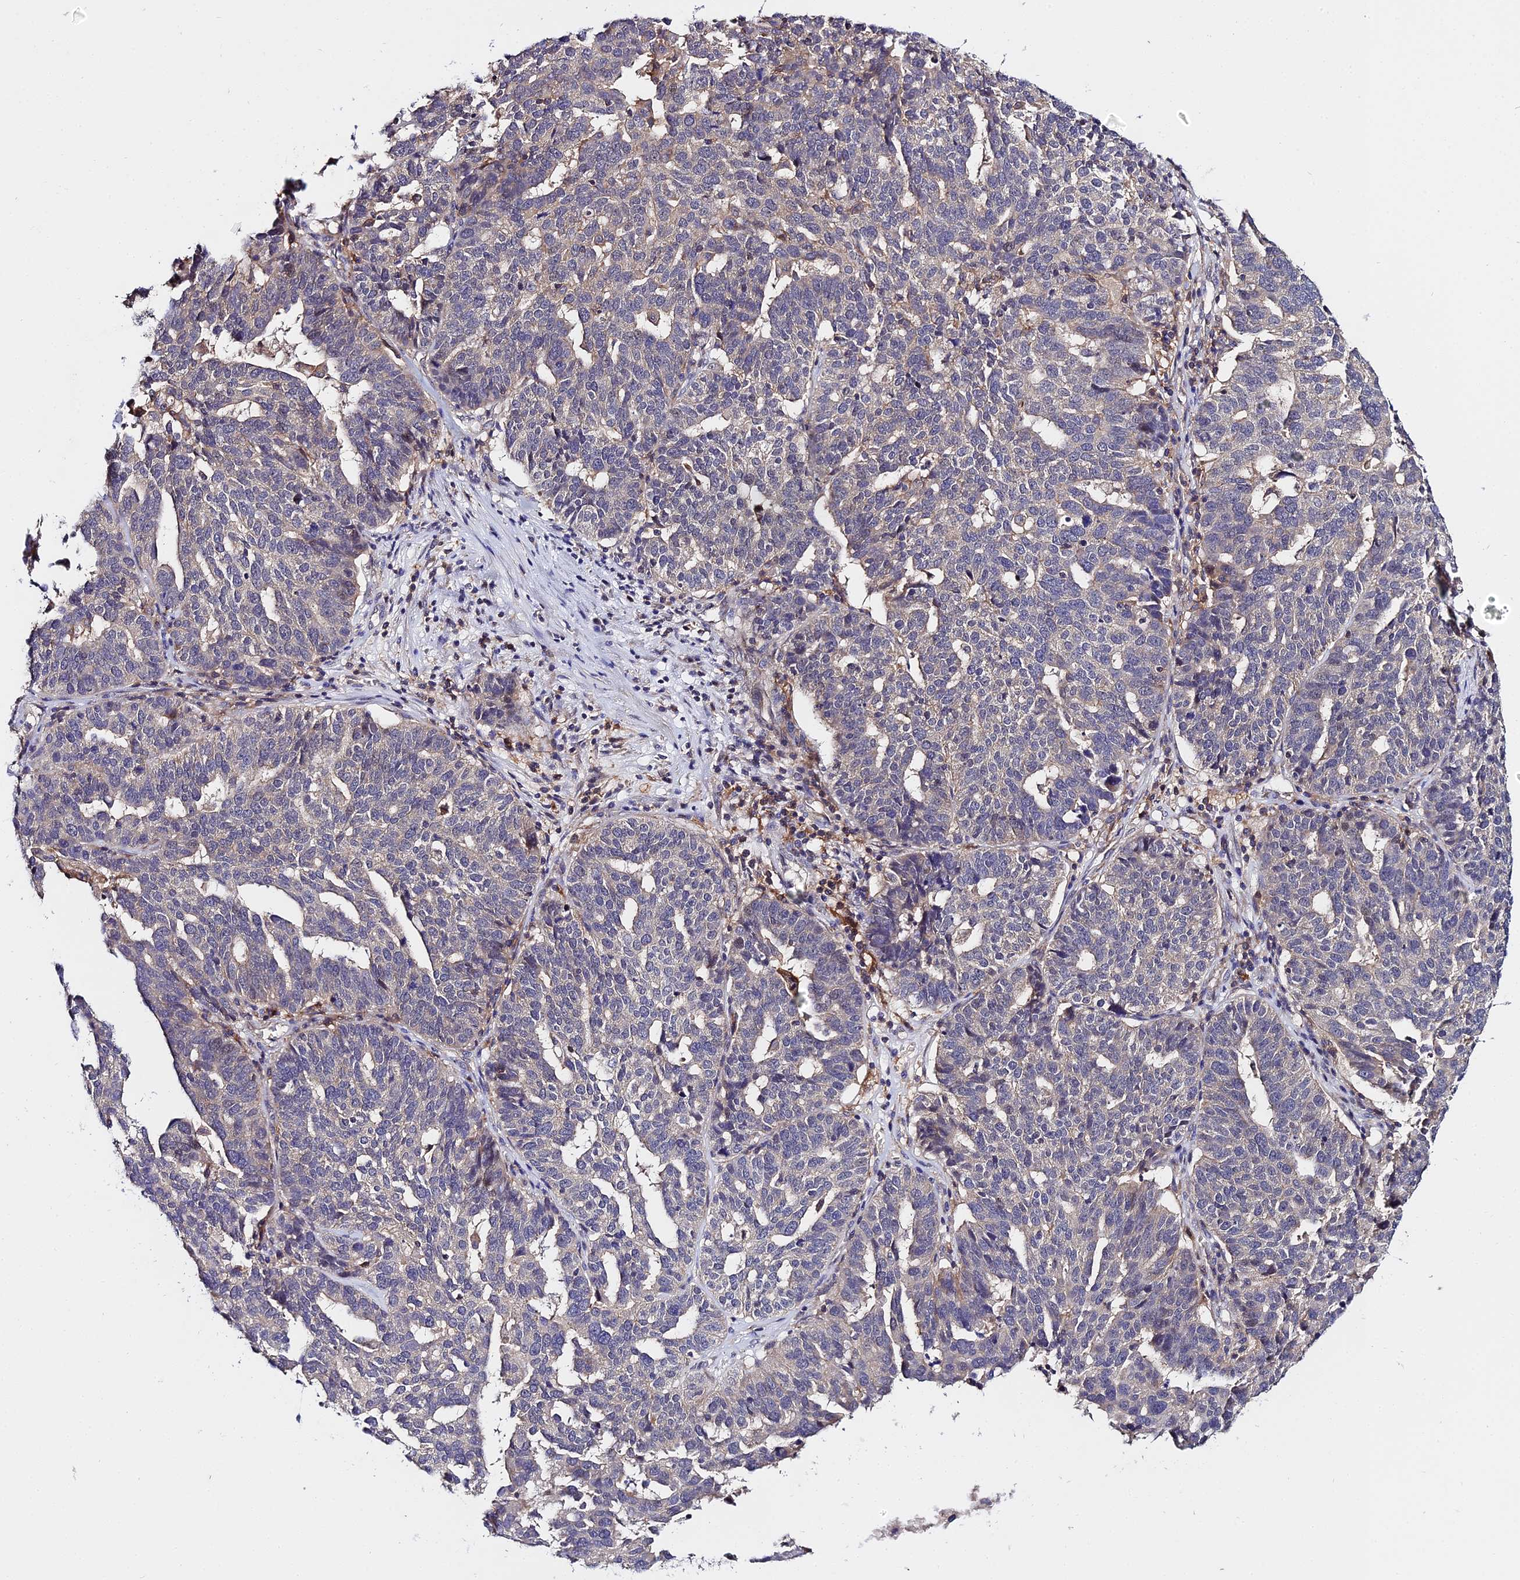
{"staining": {"intensity": "negative", "quantity": "none", "location": "none"}, "tissue": "ovarian cancer", "cell_type": "Tumor cells", "image_type": "cancer", "snomed": [{"axis": "morphology", "description": "Cystadenocarcinoma, serous, NOS"}, {"axis": "topography", "description": "Ovary"}], "caption": "This is an IHC image of ovarian cancer (serous cystadenocarcinoma). There is no expression in tumor cells.", "gene": "ZBED8", "patient": {"sex": "female", "age": 59}}